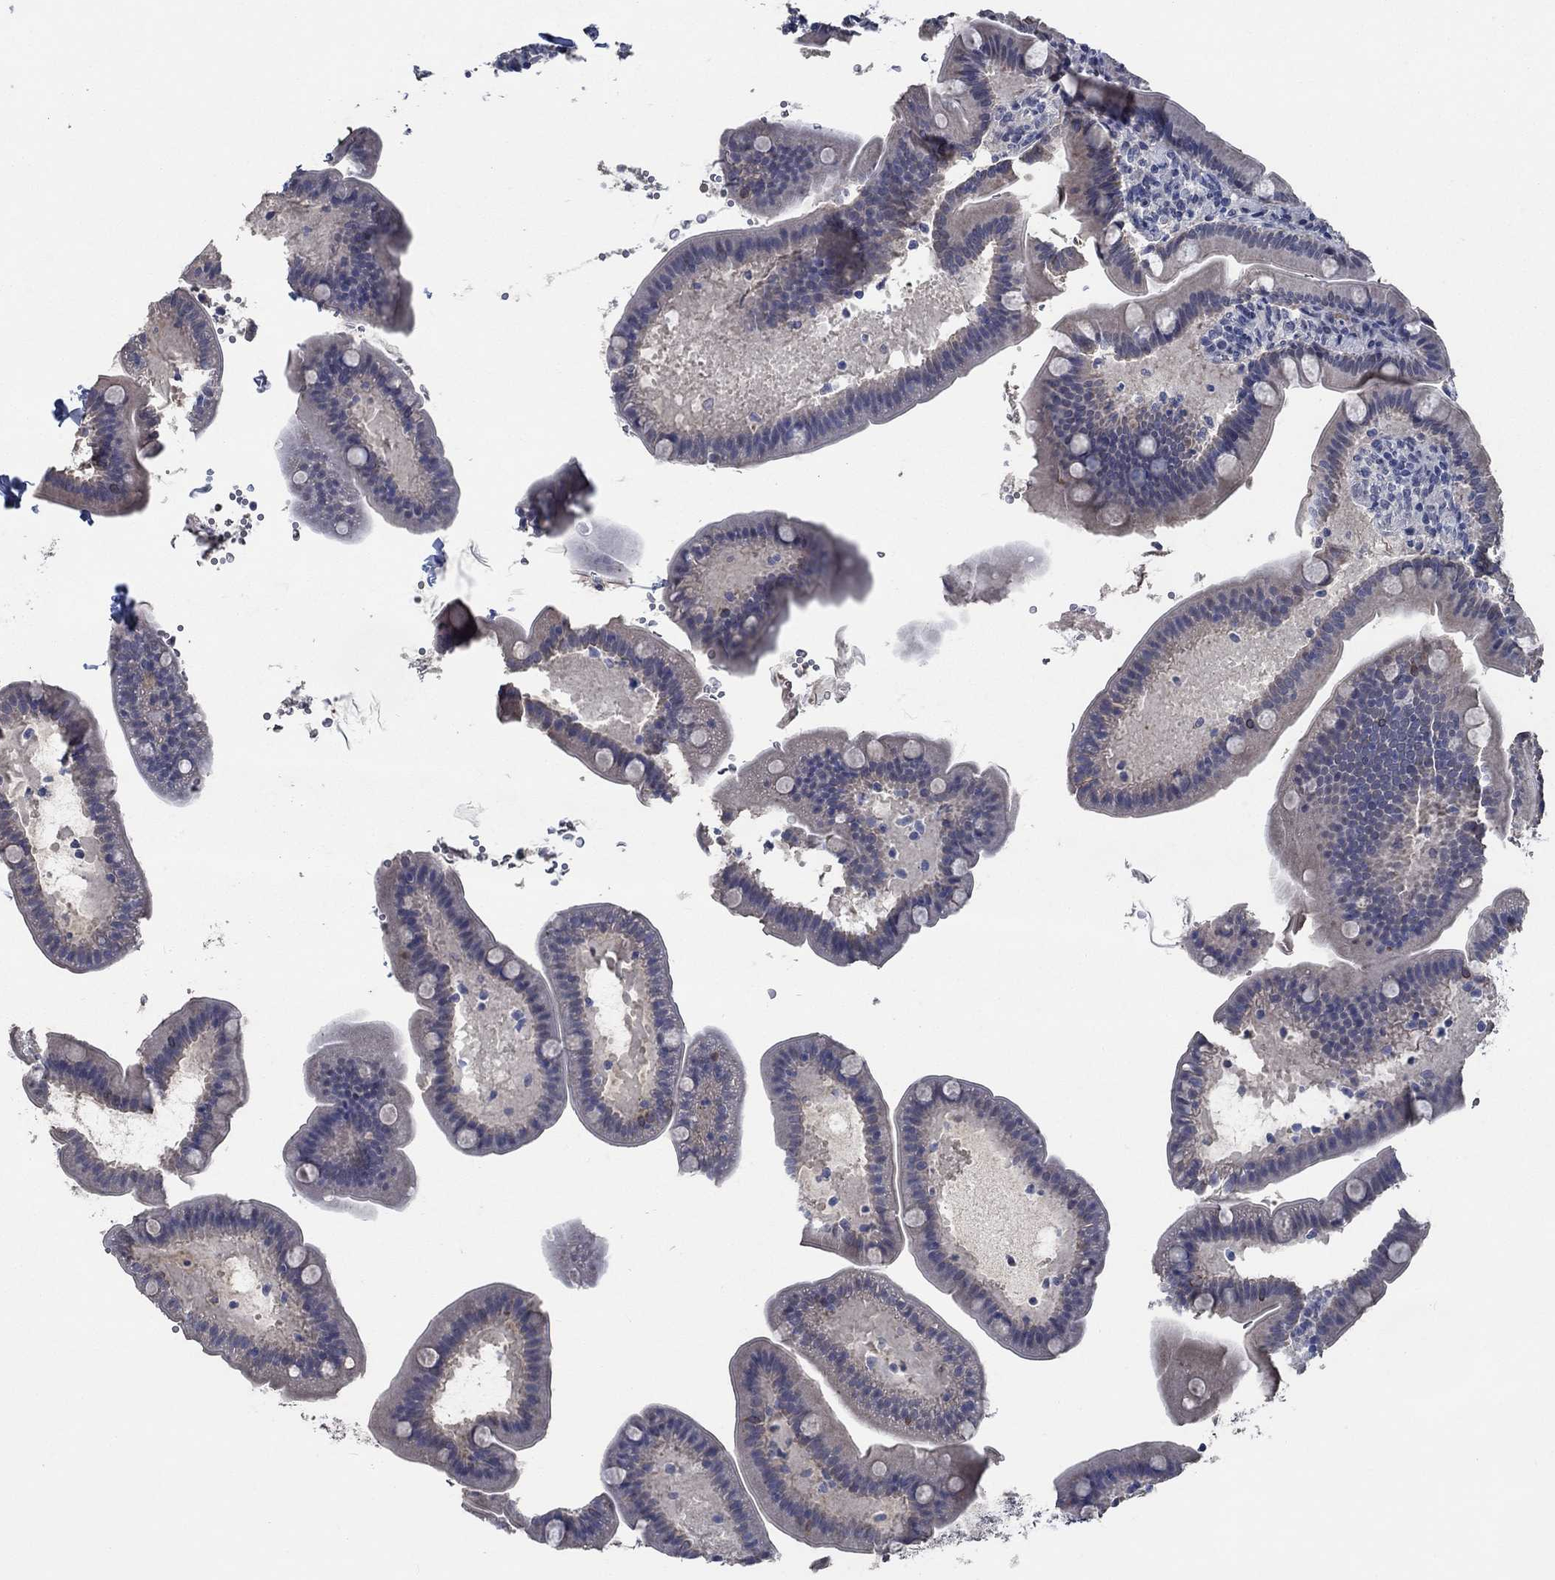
{"staining": {"intensity": "negative", "quantity": "none", "location": "none"}, "tissue": "small intestine", "cell_type": "Glandular cells", "image_type": "normal", "snomed": [{"axis": "morphology", "description": "Normal tissue, NOS"}, {"axis": "topography", "description": "Small intestine"}], "caption": "IHC micrograph of benign small intestine: small intestine stained with DAB (3,3'-diaminobenzidine) demonstrates no significant protein expression in glandular cells.", "gene": "OBSCN", "patient": {"sex": "male", "age": 66}}